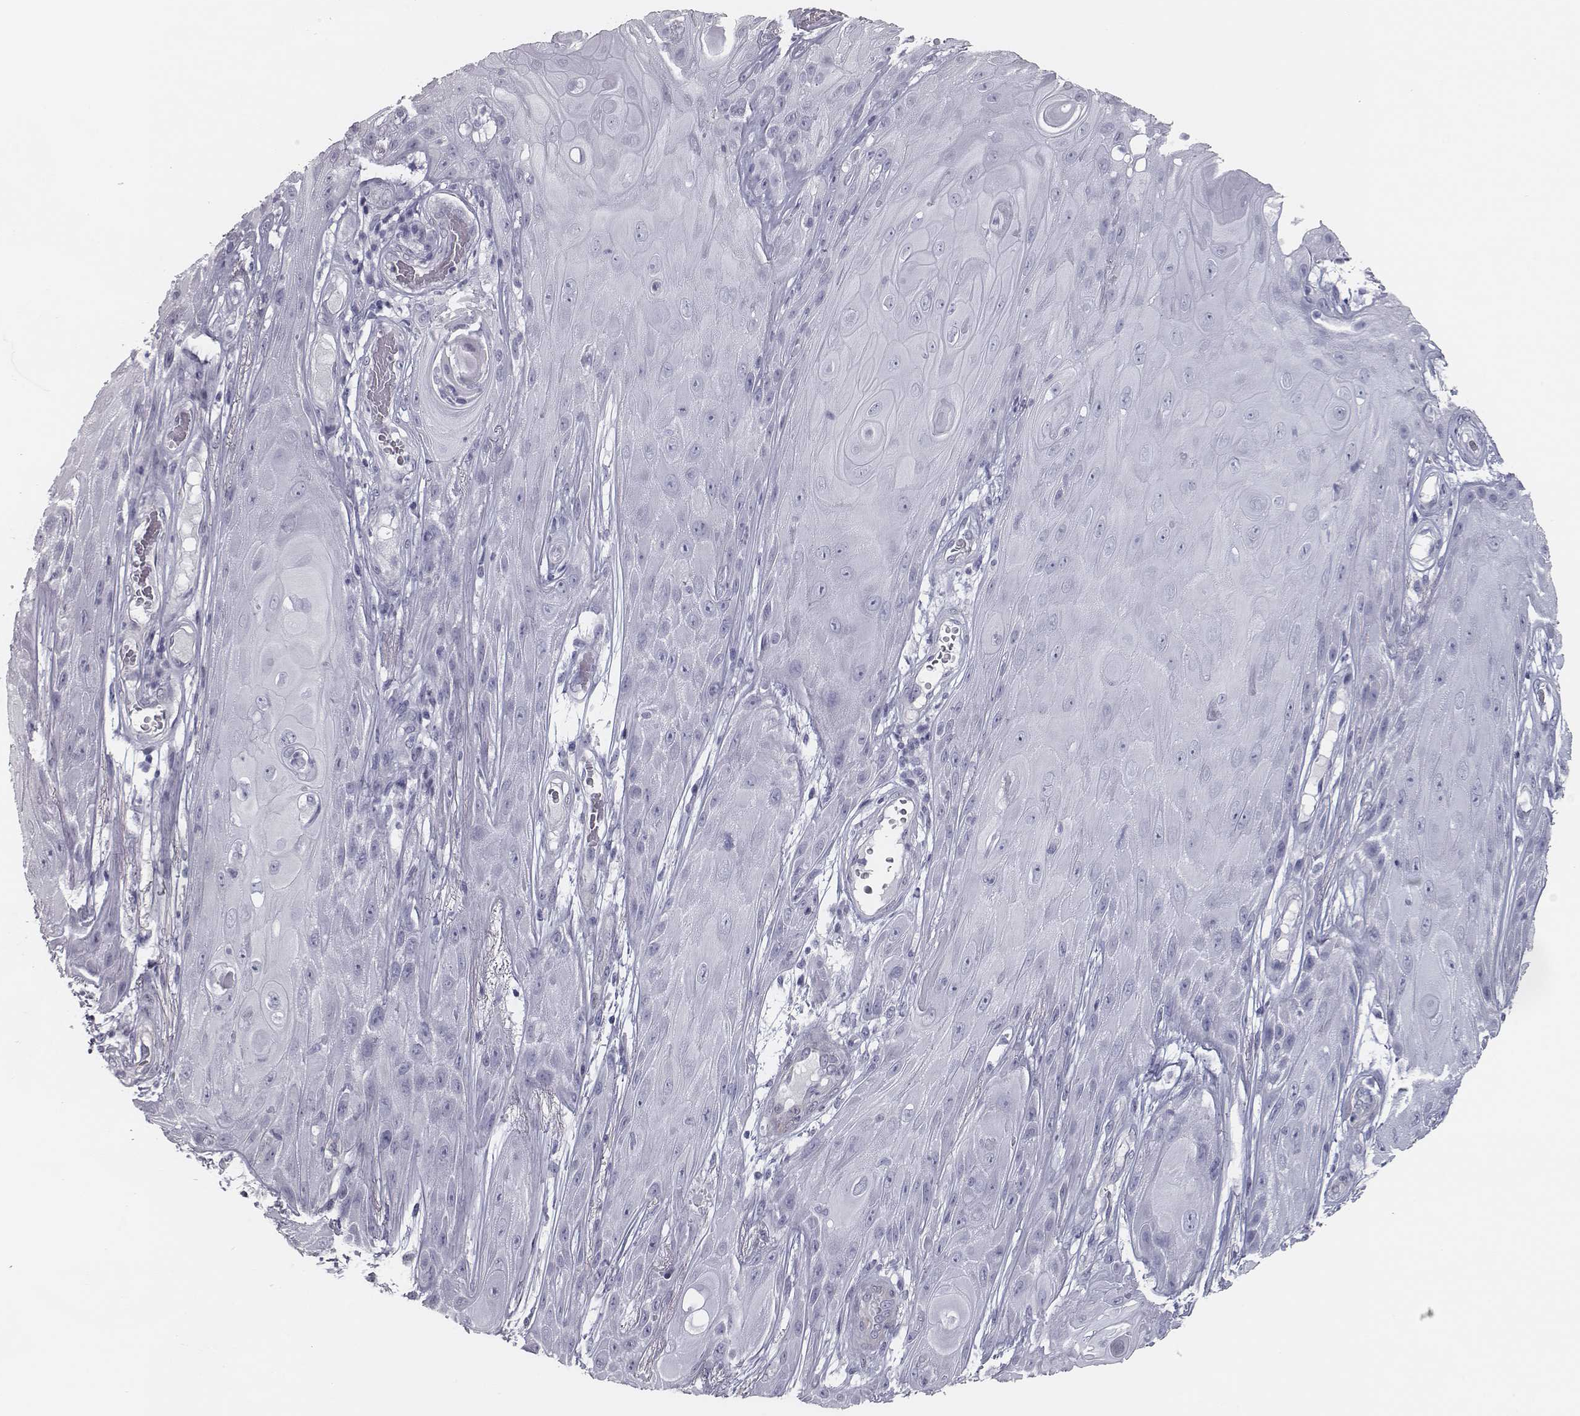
{"staining": {"intensity": "negative", "quantity": "none", "location": "none"}, "tissue": "skin cancer", "cell_type": "Tumor cells", "image_type": "cancer", "snomed": [{"axis": "morphology", "description": "Squamous cell carcinoma, NOS"}, {"axis": "topography", "description": "Skin"}], "caption": "Immunohistochemistry of human skin squamous cell carcinoma reveals no staining in tumor cells.", "gene": "ISYNA1", "patient": {"sex": "male", "age": 62}}